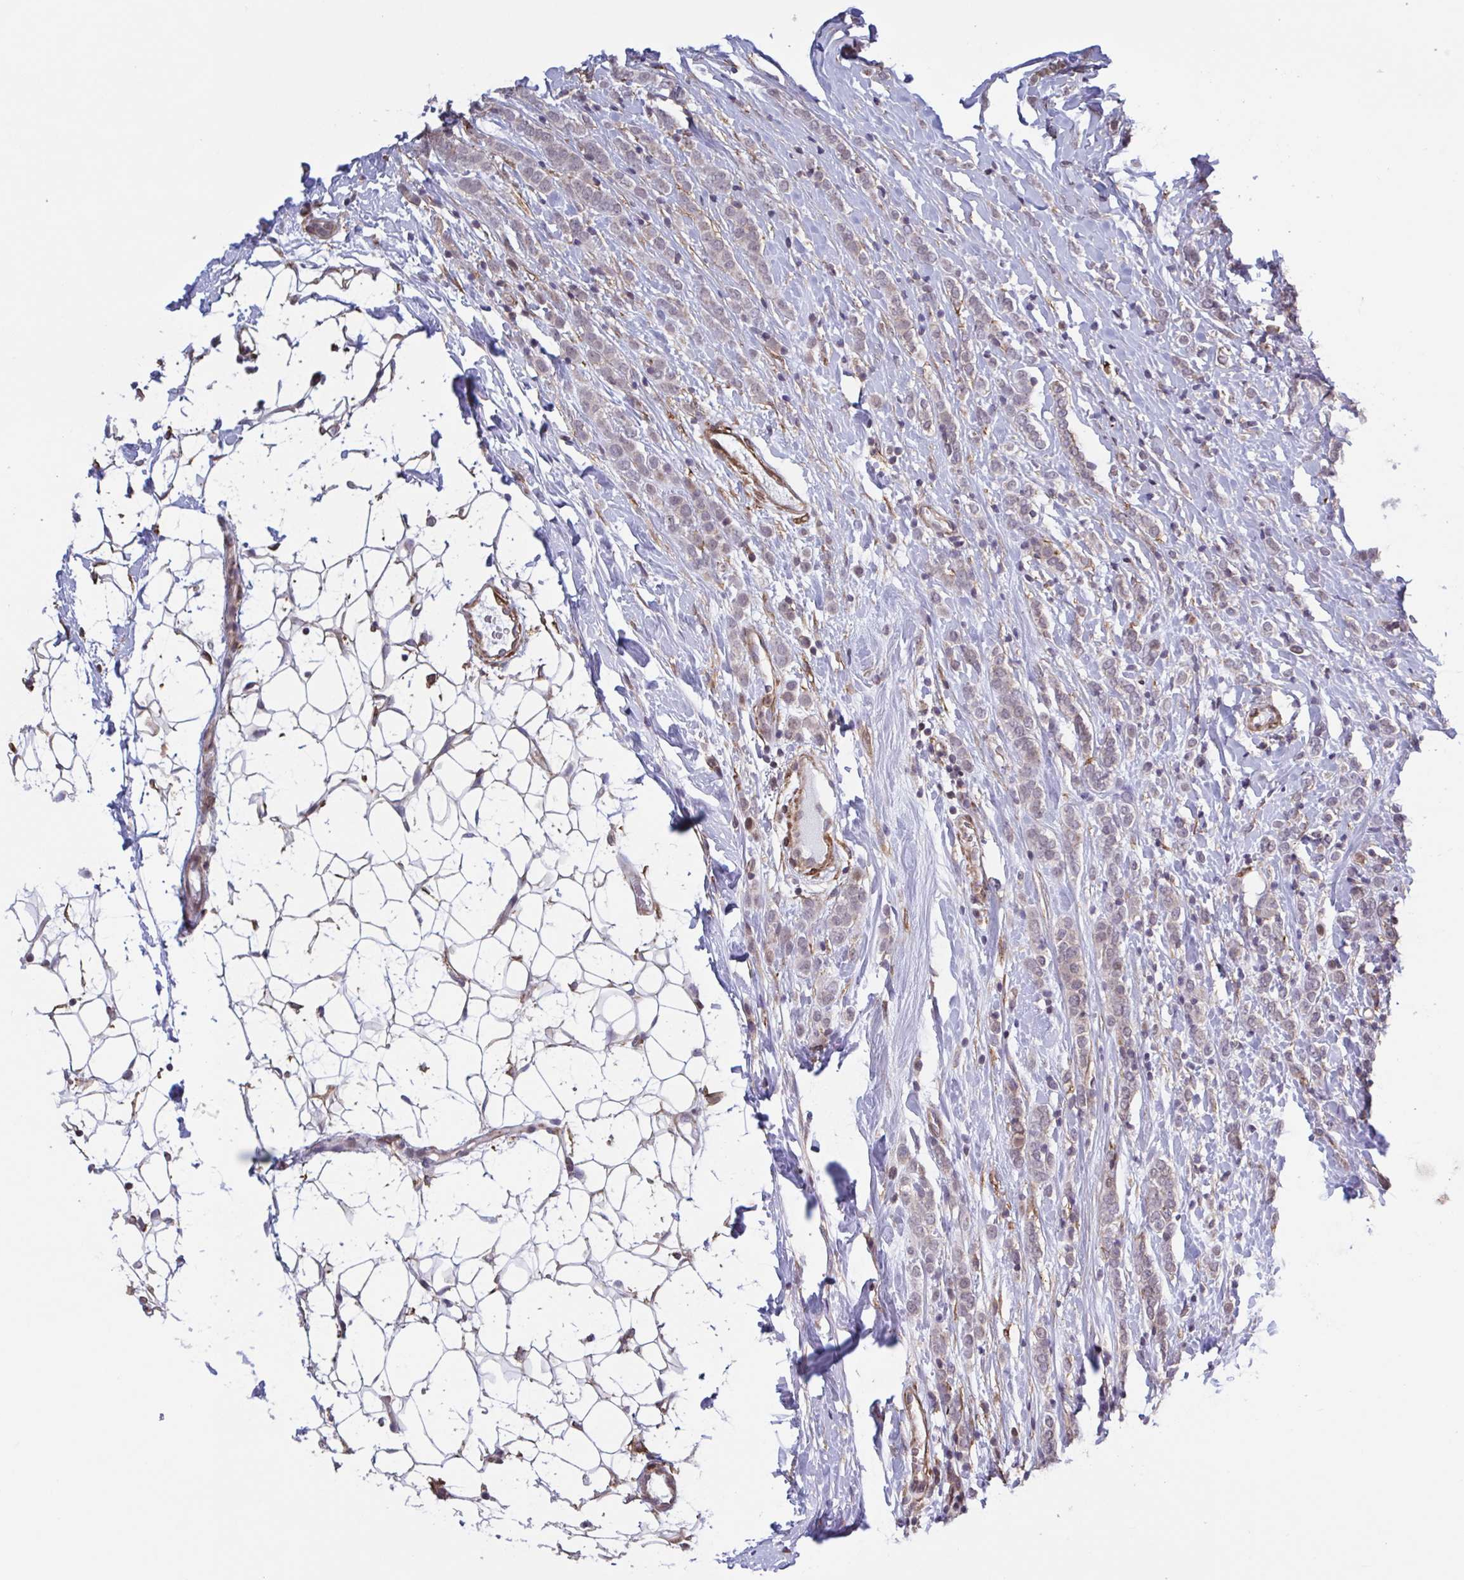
{"staining": {"intensity": "negative", "quantity": "none", "location": "none"}, "tissue": "breast cancer", "cell_type": "Tumor cells", "image_type": "cancer", "snomed": [{"axis": "morphology", "description": "Lobular carcinoma"}, {"axis": "topography", "description": "Breast"}], "caption": "Immunohistochemistry (IHC) of human breast cancer (lobular carcinoma) displays no expression in tumor cells. Brightfield microscopy of immunohistochemistry (IHC) stained with DAB (brown) and hematoxylin (blue), captured at high magnification.", "gene": "ZNF200", "patient": {"sex": "female", "age": 49}}